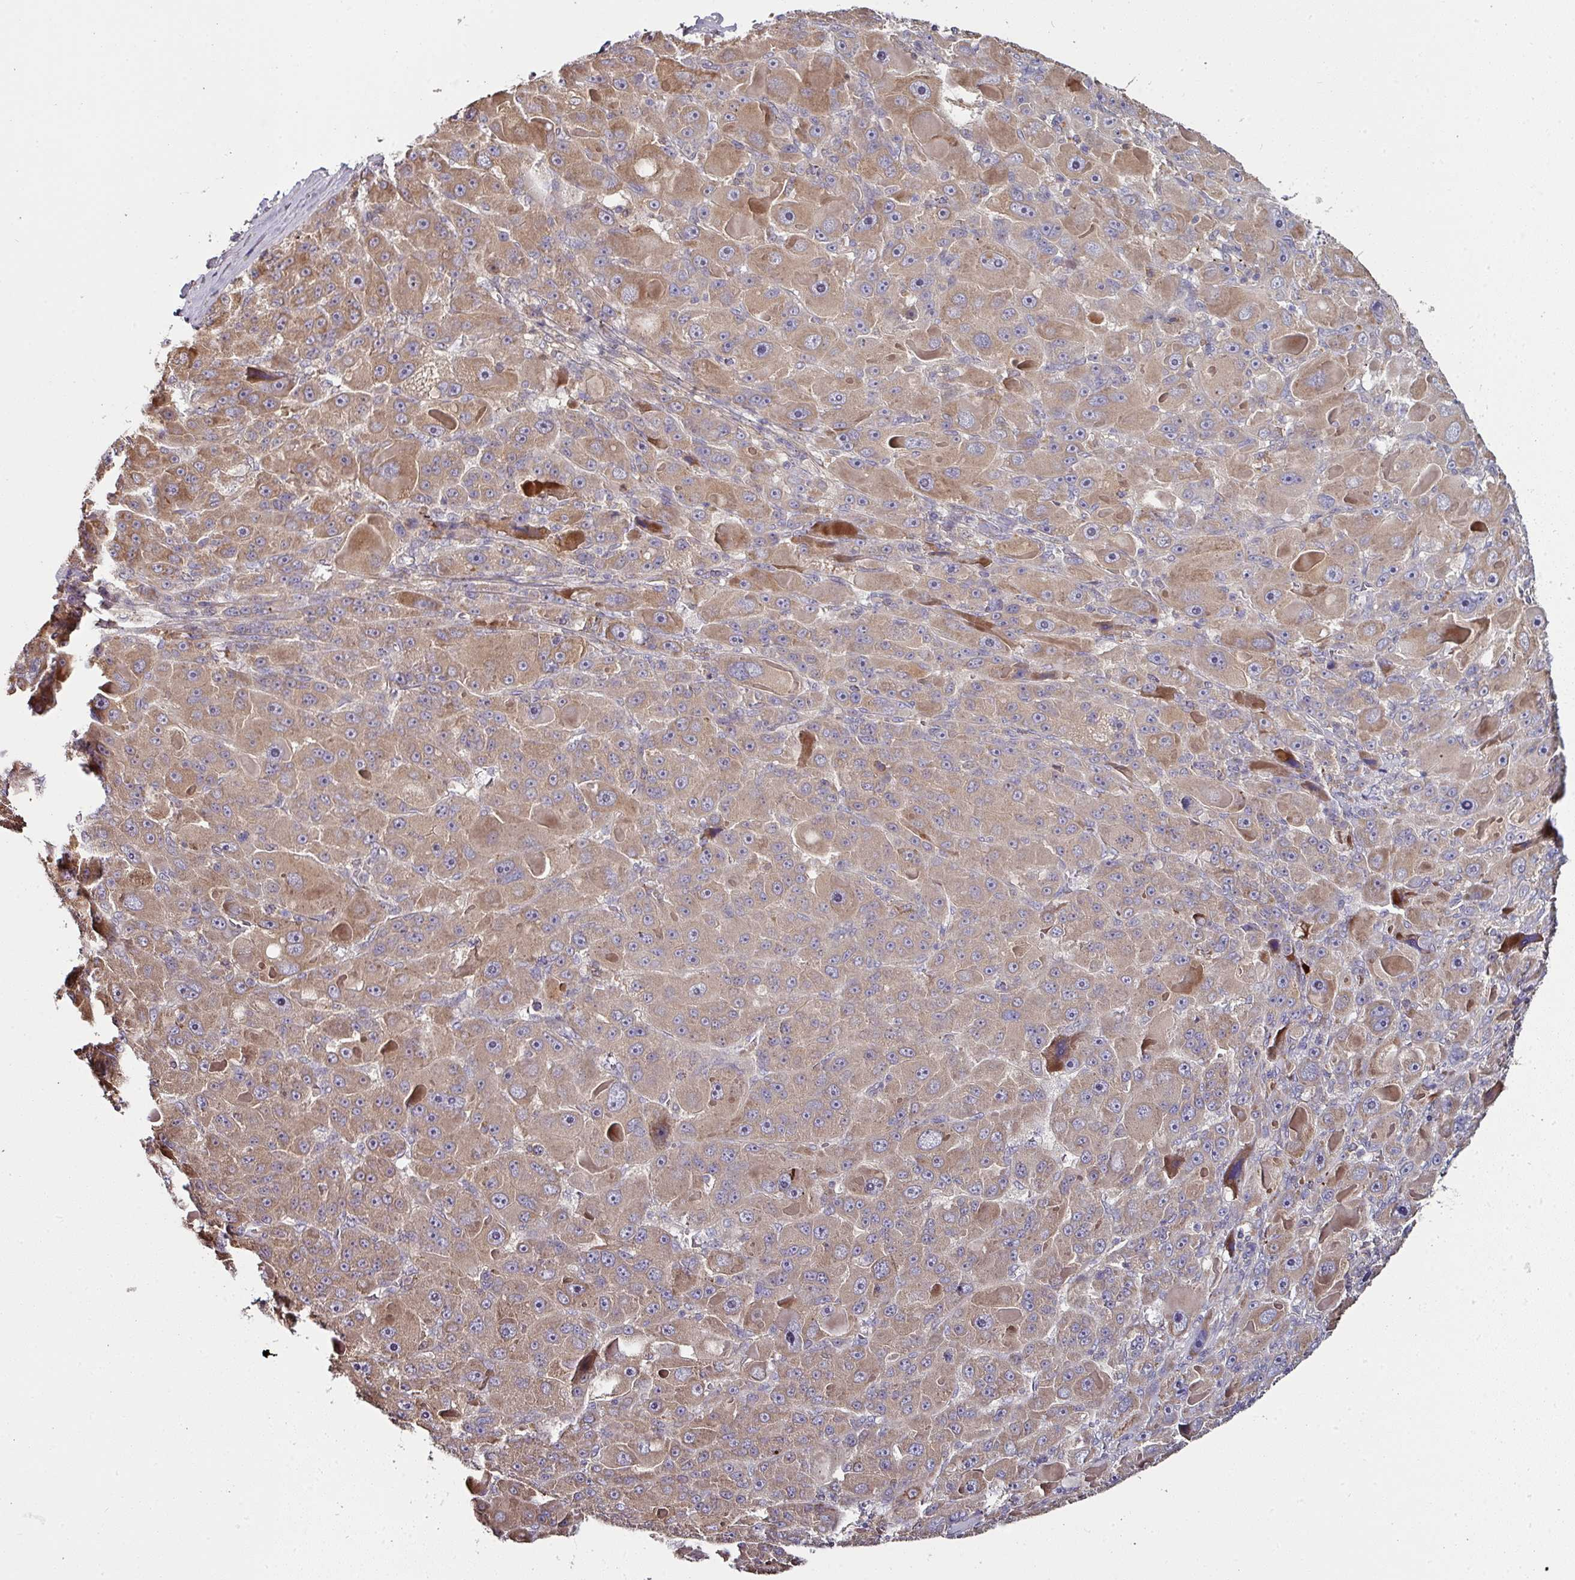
{"staining": {"intensity": "moderate", "quantity": ">75%", "location": "cytoplasmic/membranous"}, "tissue": "liver cancer", "cell_type": "Tumor cells", "image_type": "cancer", "snomed": [{"axis": "morphology", "description": "Carcinoma, Hepatocellular, NOS"}, {"axis": "topography", "description": "Liver"}], "caption": "A medium amount of moderate cytoplasmic/membranous expression is identified in about >75% of tumor cells in liver cancer tissue.", "gene": "CTDSP2", "patient": {"sex": "male", "age": 76}}